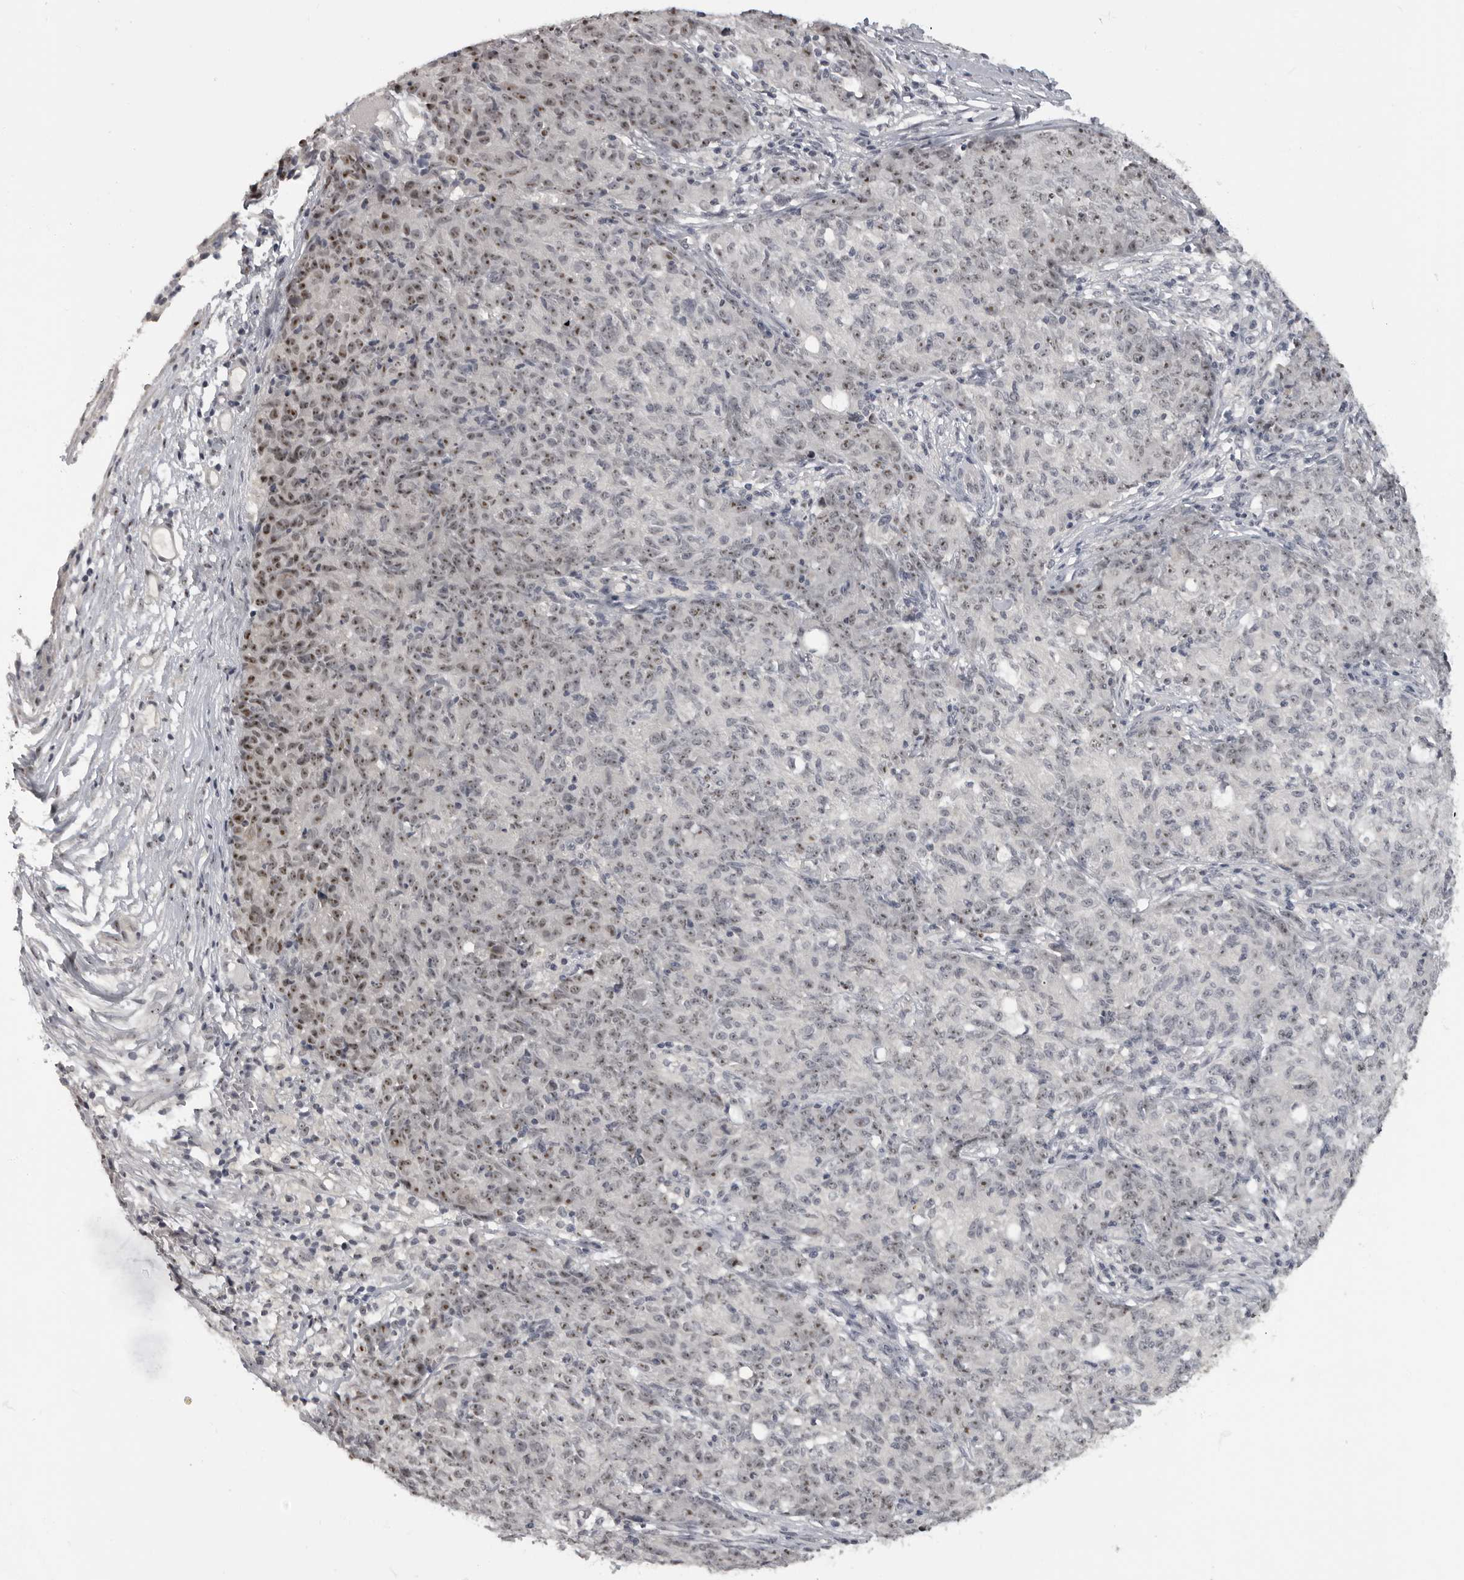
{"staining": {"intensity": "weak", "quantity": "25%-75%", "location": "nuclear"}, "tissue": "ovarian cancer", "cell_type": "Tumor cells", "image_type": "cancer", "snomed": [{"axis": "morphology", "description": "Carcinoma, endometroid"}, {"axis": "topography", "description": "Ovary"}], "caption": "A low amount of weak nuclear staining is seen in approximately 25%-75% of tumor cells in ovarian endometroid carcinoma tissue.", "gene": "MRTO4", "patient": {"sex": "female", "age": 42}}